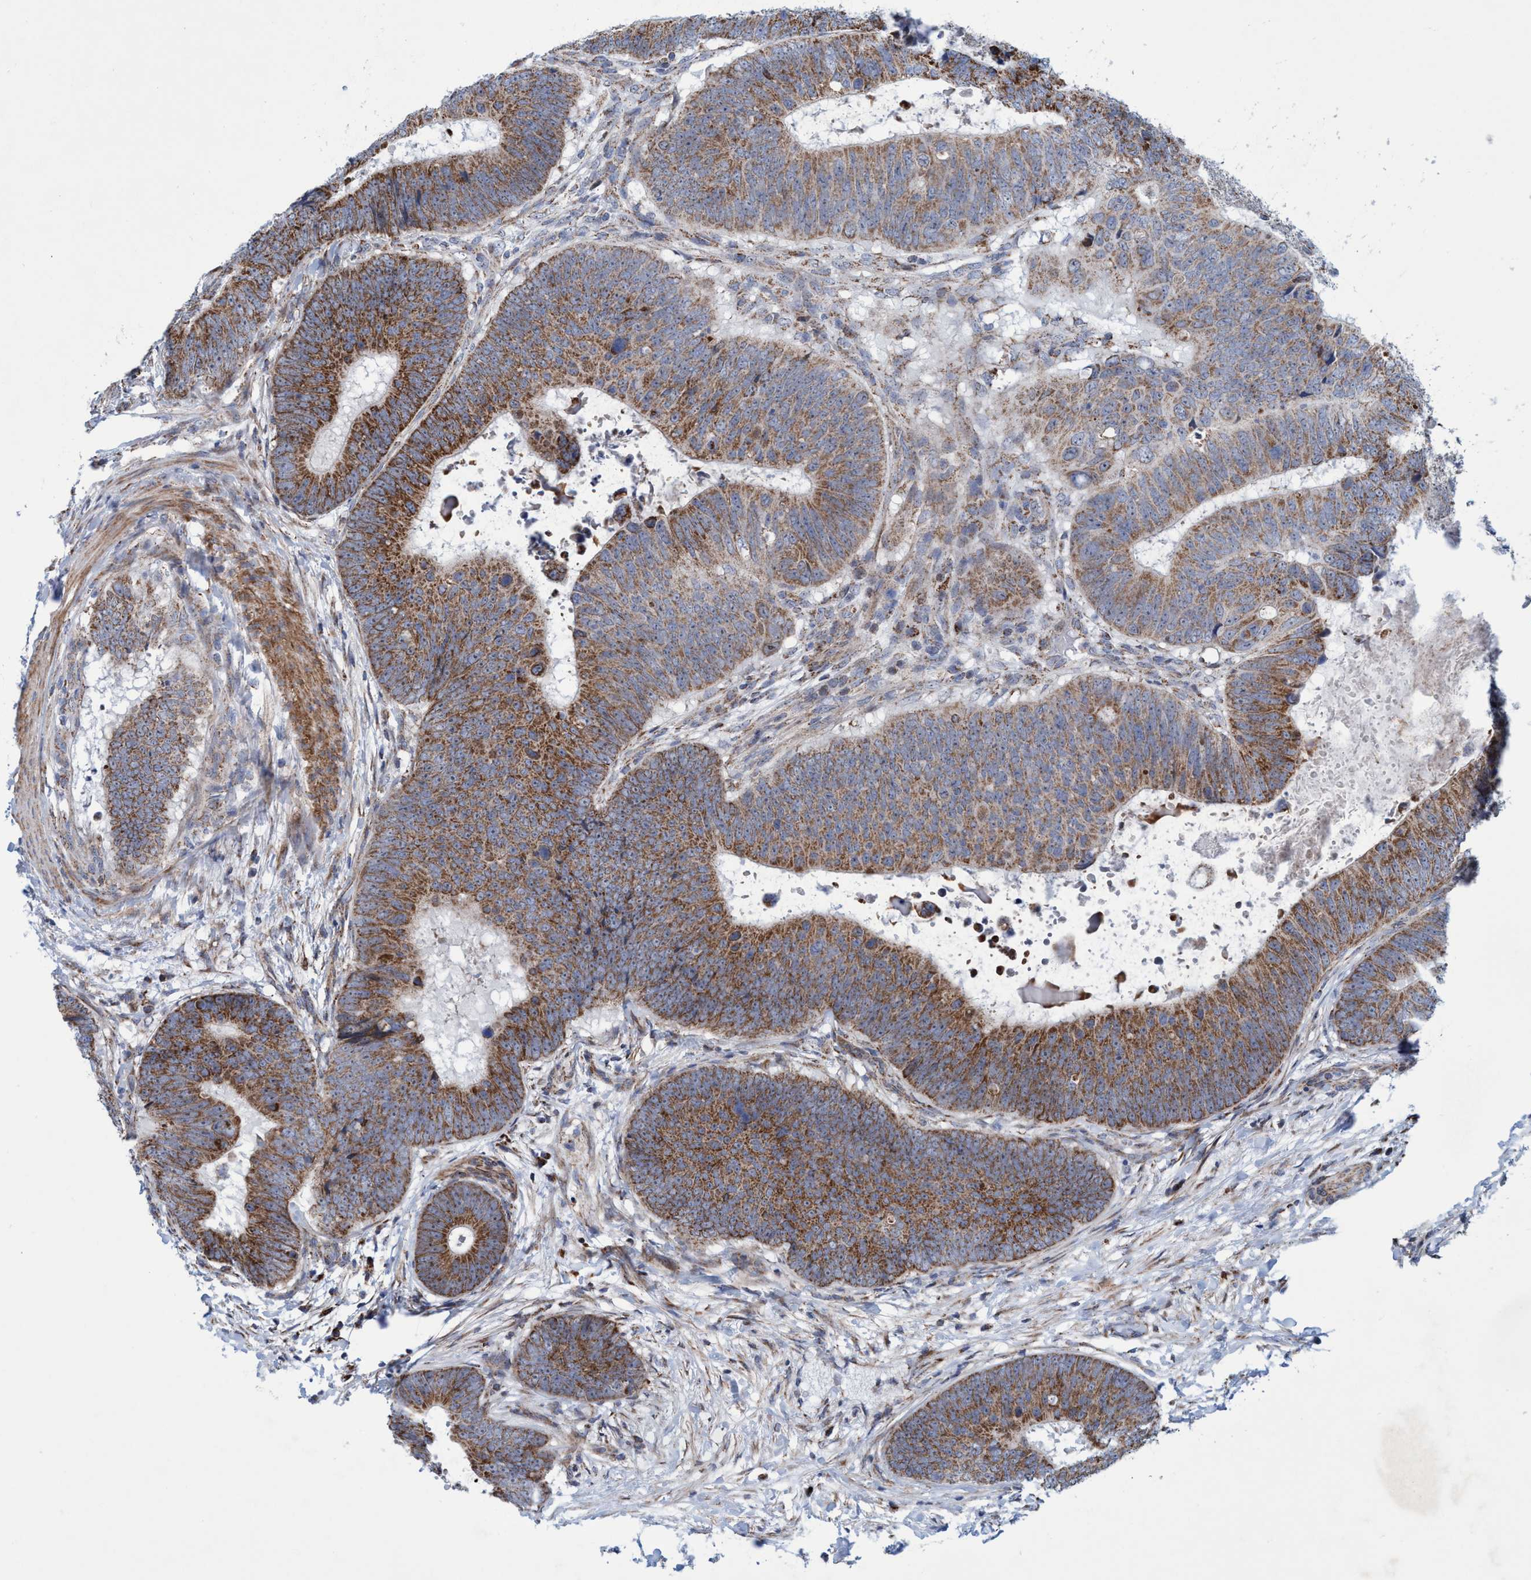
{"staining": {"intensity": "moderate", "quantity": ">75%", "location": "cytoplasmic/membranous"}, "tissue": "colorectal cancer", "cell_type": "Tumor cells", "image_type": "cancer", "snomed": [{"axis": "morphology", "description": "Adenocarcinoma, NOS"}, {"axis": "topography", "description": "Colon"}], "caption": "Immunohistochemistry (IHC) of human colorectal cancer shows medium levels of moderate cytoplasmic/membranous positivity in about >75% of tumor cells.", "gene": "POLR1F", "patient": {"sex": "male", "age": 56}}